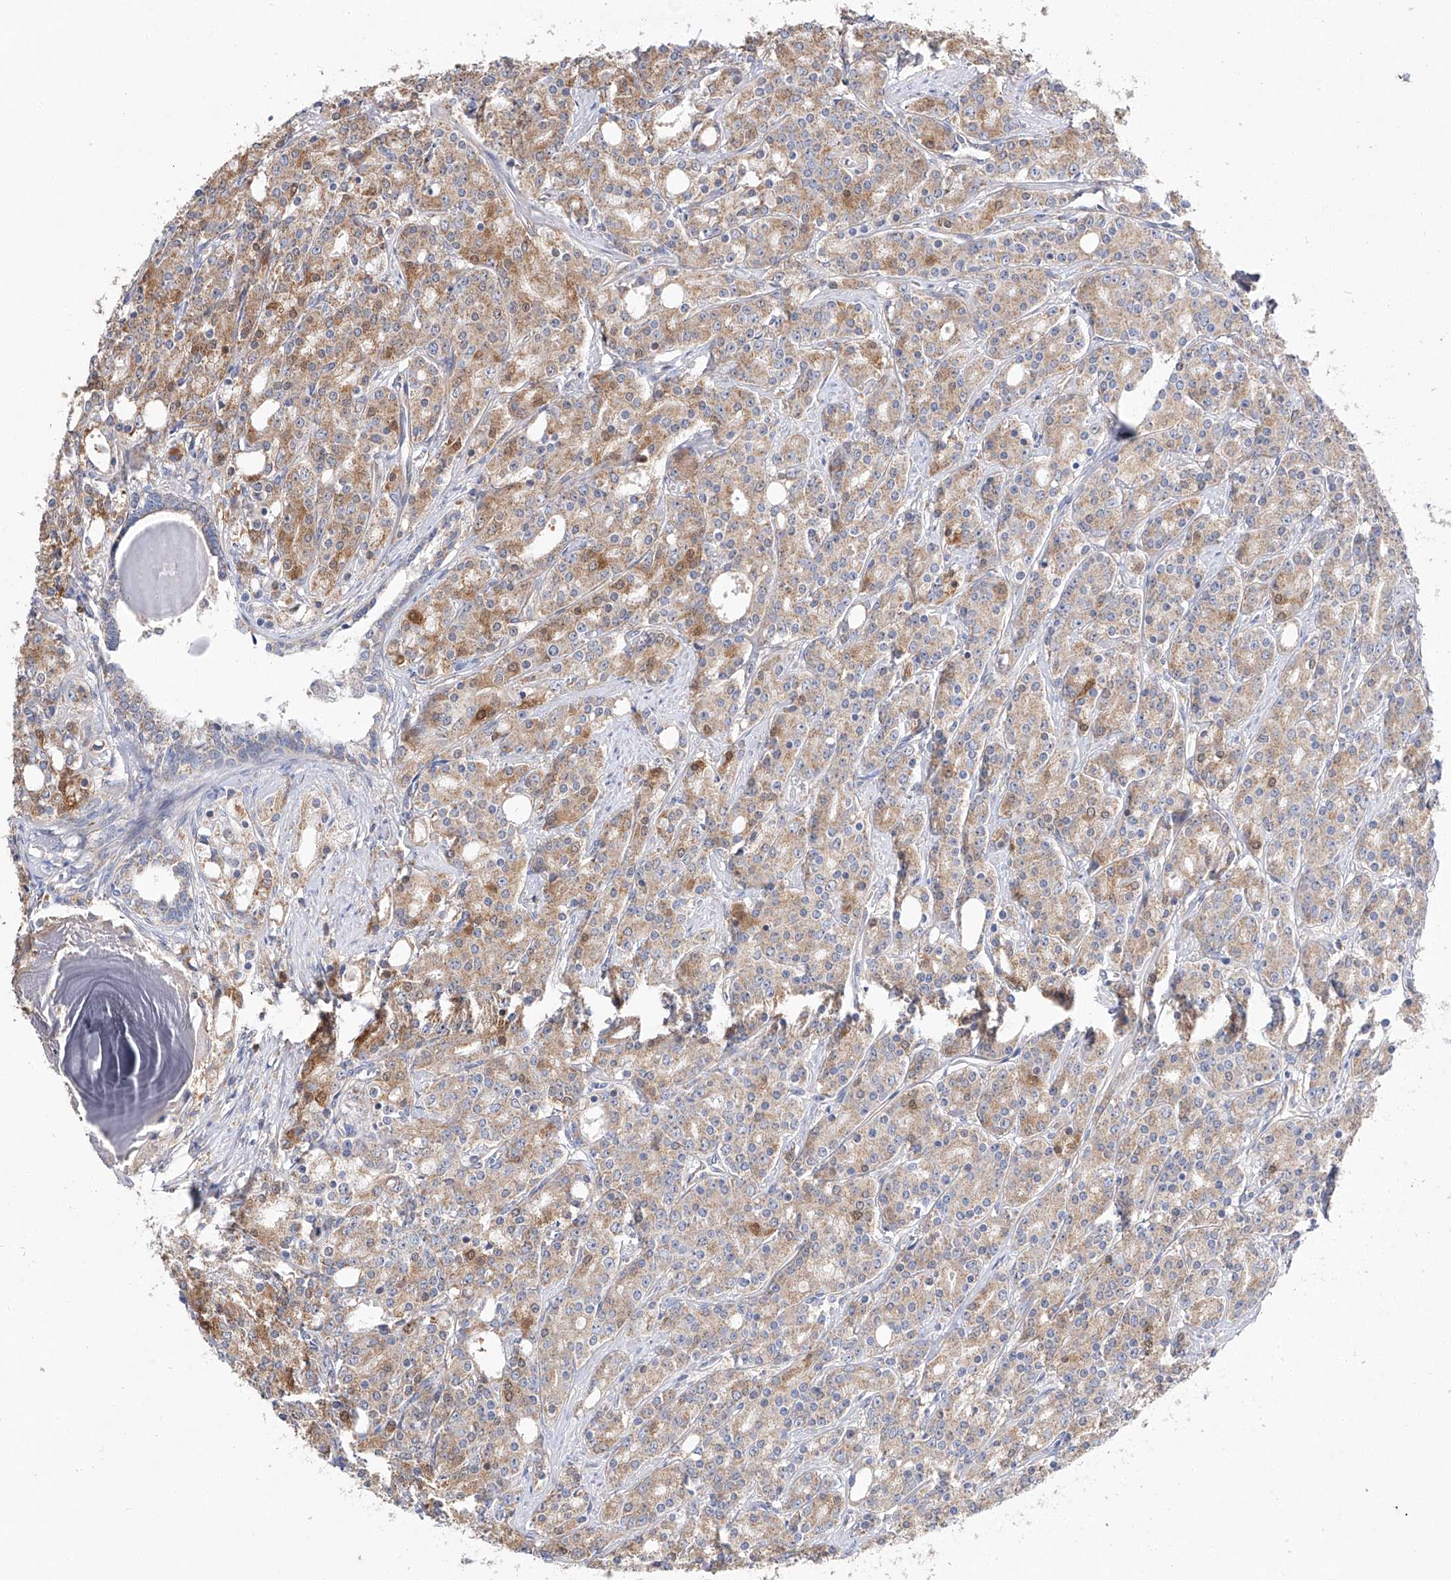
{"staining": {"intensity": "moderate", "quantity": ">75%", "location": "cytoplasmic/membranous"}, "tissue": "prostate cancer", "cell_type": "Tumor cells", "image_type": "cancer", "snomed": [{"axis": "morphology", "description": "Adenocarcinoma, High grade"}, {"axis": "topography", "description": "Prostate"}], "caption": "A brown stain shows moderate cytoplasmic/membranous positivity of a protein in human prostate high-grade adenocarcinoma tumor cells.", "gene": "AMD1", "patient": {"sex": "male", "age": 62}}